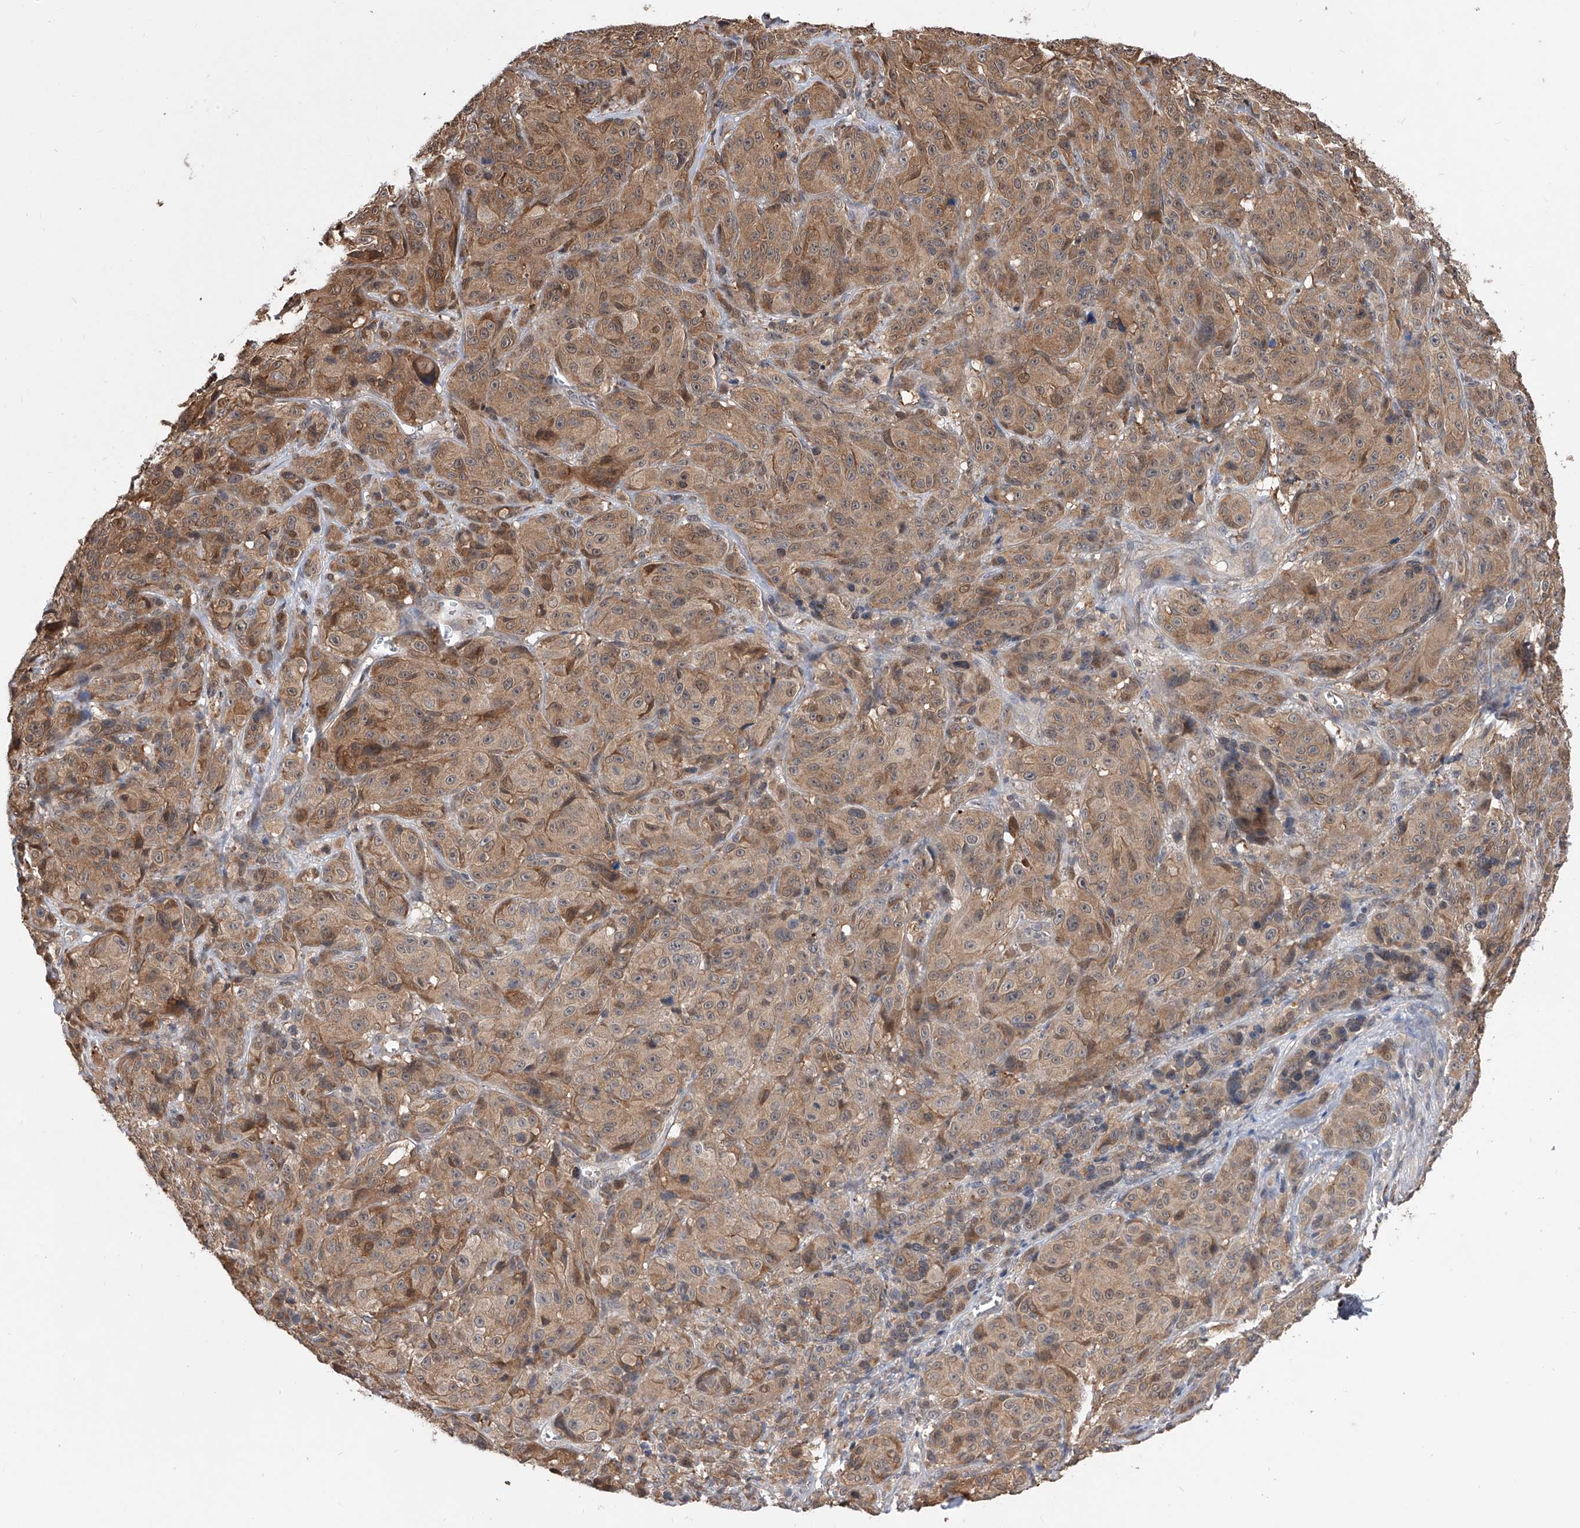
{"staining": {"intensity": "weak", "quantity": ">75%", "location": "cytoplasmic/membranous,nuclear"}, "tissue": "melanoma", "cell_type": "Tumor cells", "image_type": "cancer", "snomed": [{"axis": "morphology", "description": "Malignant melanoma, NOS"}, {"axis": "topography", "description": "Skin"}], "caption": "An IHC photomicrograph of tumor tissue is shown. Protein staining in brown highlights weak cytoplasmic/membranous and nuclear positivity in malignant melanoma within tumor cells.", "gene": "GMDS", "patient": {"sex": "male", "age": 73}}